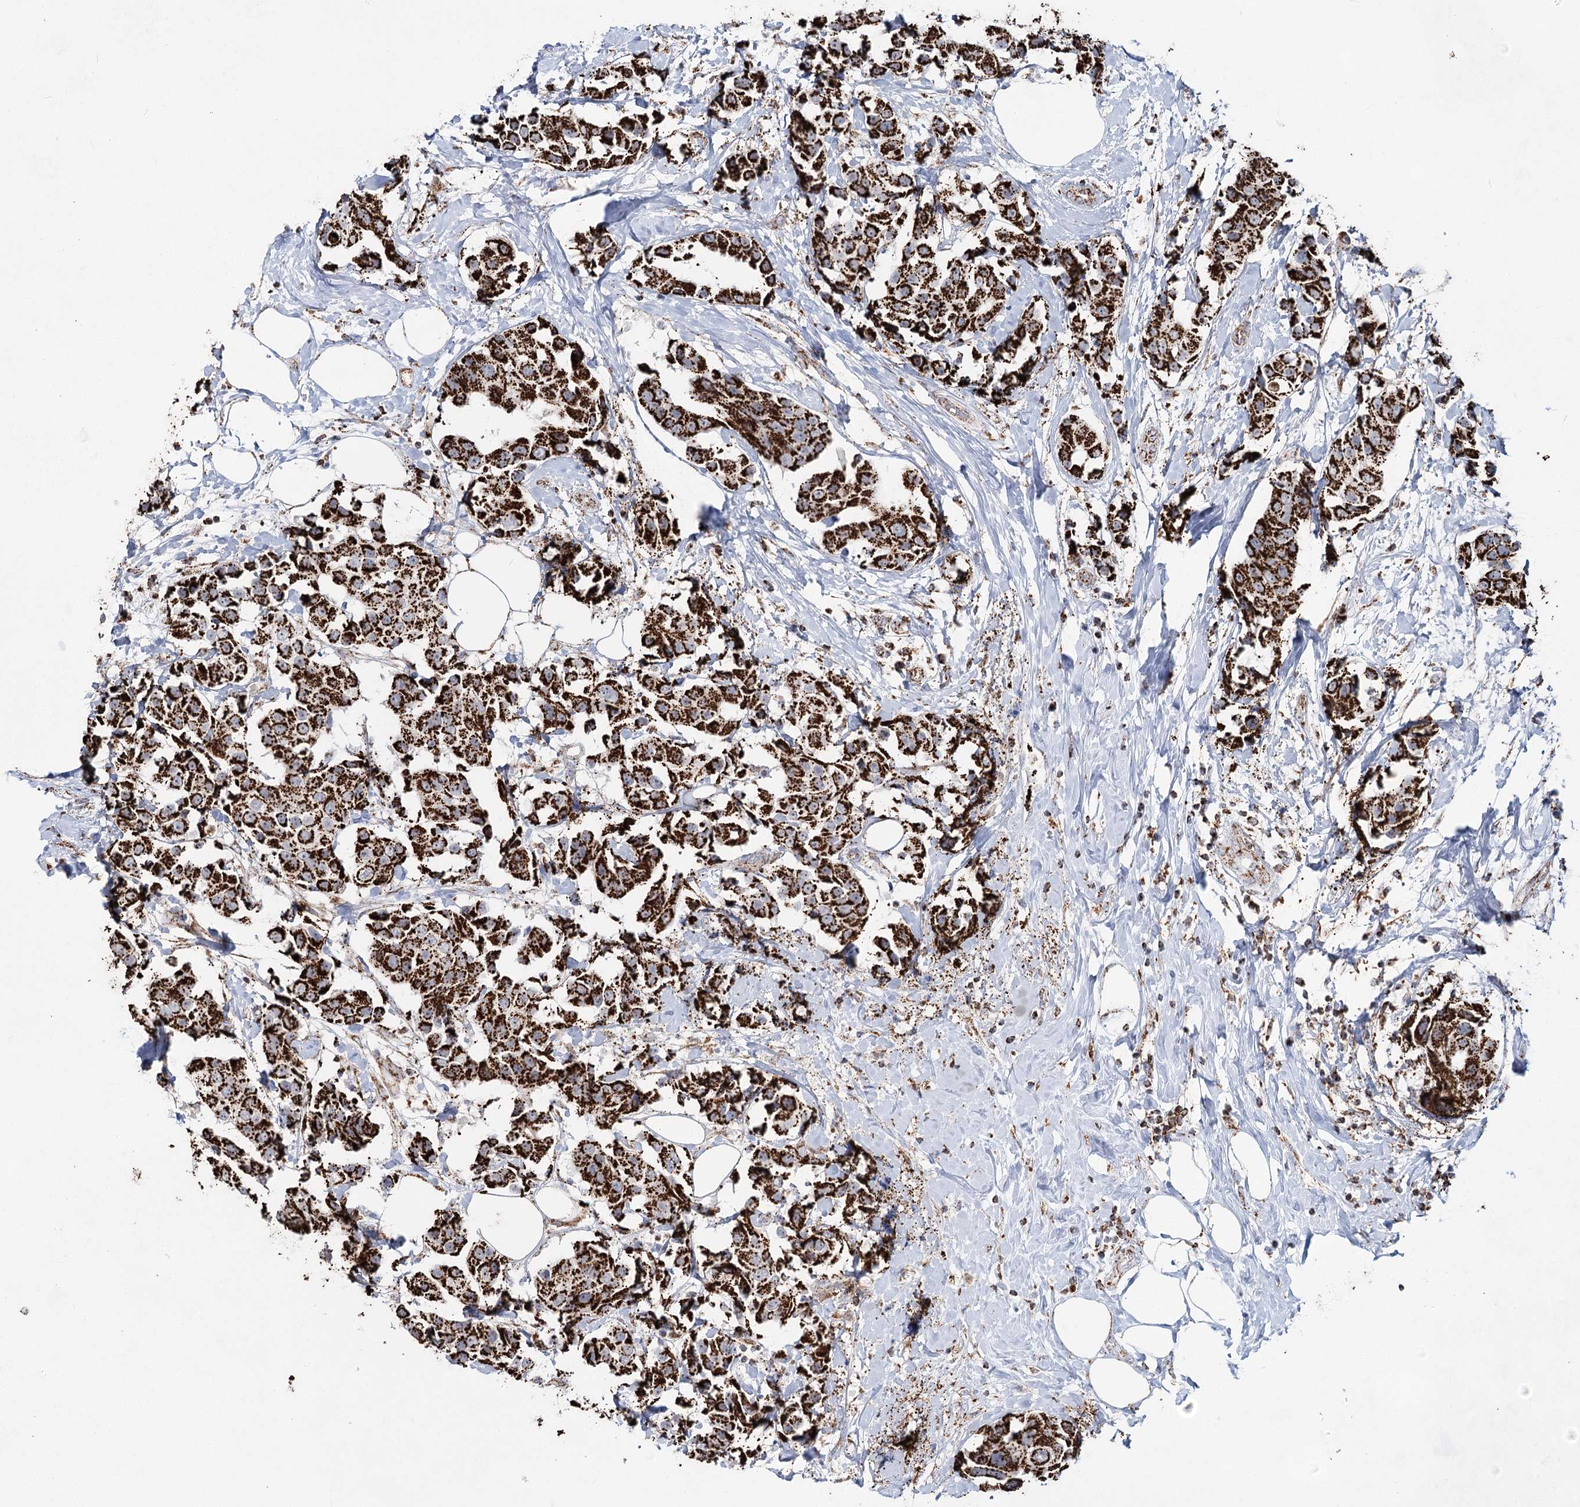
{"staining": {"intensity": "strong", "quantity": ">75%", "location": "cytoplasmic/membranous"}, "tissue": "breast cancer", "cell_type": "Tumor cells", "image_type": "cancer", "snomed": [{"axis": "morphology", "description": "Normal tissue, NOS"}, {"axis": "morphology", "description": "Duct carcinoma"}, {"axis": "topography", "description": "Breast"}], "caption": "Intraductal carcinoma (breast) was stained to show a protein in brown. There is high levels of strong cytoplasmic/membranous staining in about >75% of tumor cells.", "gene": "CWF19L1", "patient": {"sex": "female", "age": 39}}